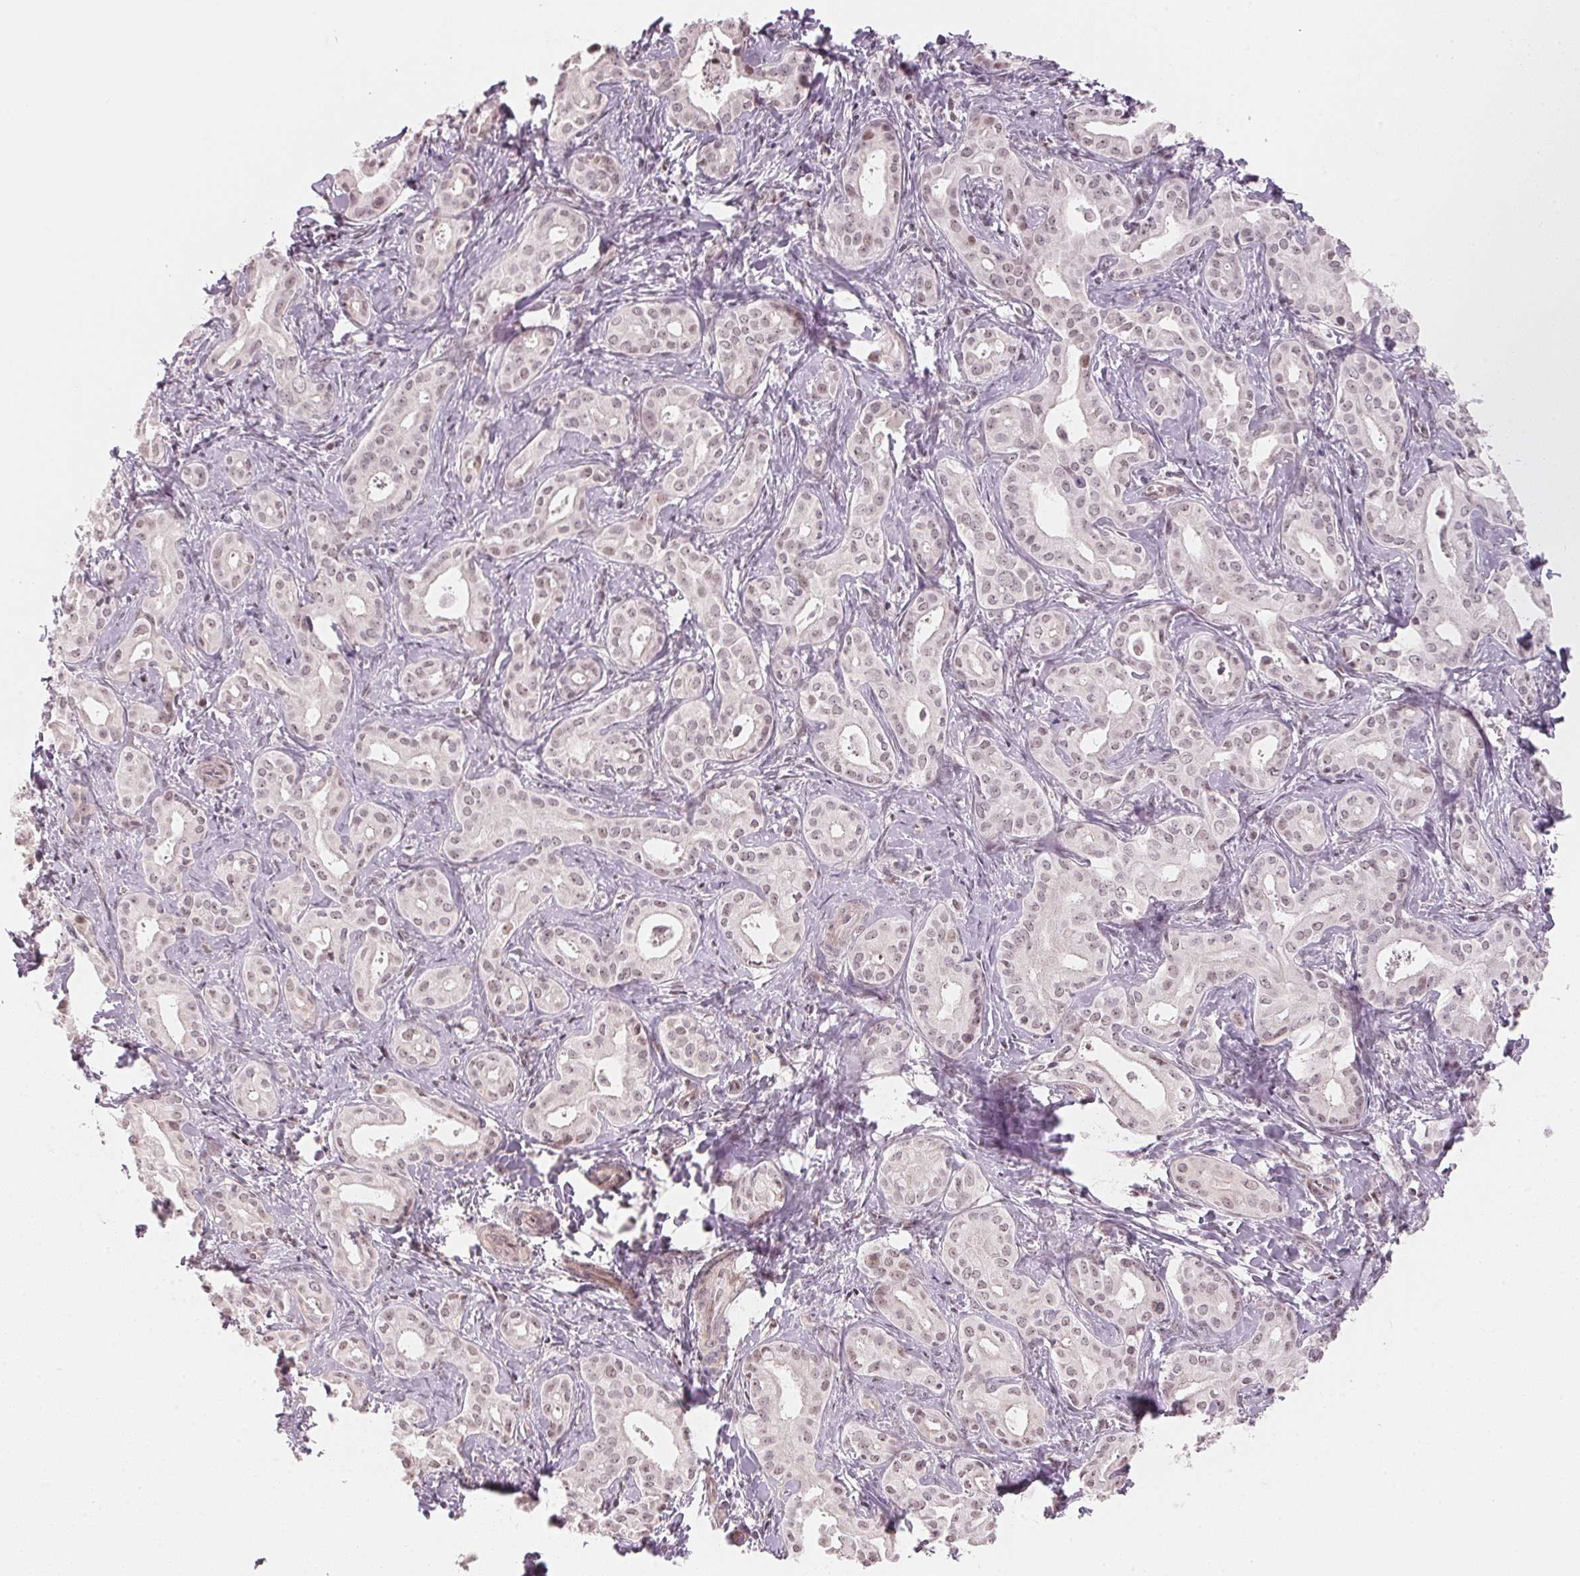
{"staining": {"intensity": "weak", "quantity": "<25%", "location": "nuclear"}, "tissue": "liver cancer", "cell_type": "Tumor cells", "image_type": "cancer", "snomed": [{"axis": "morphology", "description": "Cholangiocarcinoma"}, {"axis": "topography", "description": "Liver"}], "caption": "This image is of cholangiocarcinoma (liver) stained with IHC to label a protein in brown with the nuclei are counter-stained blue. There is no staining in tumor cells.", "gene": "KAT6A", "patient": {"sex": "female", "age": 65}}